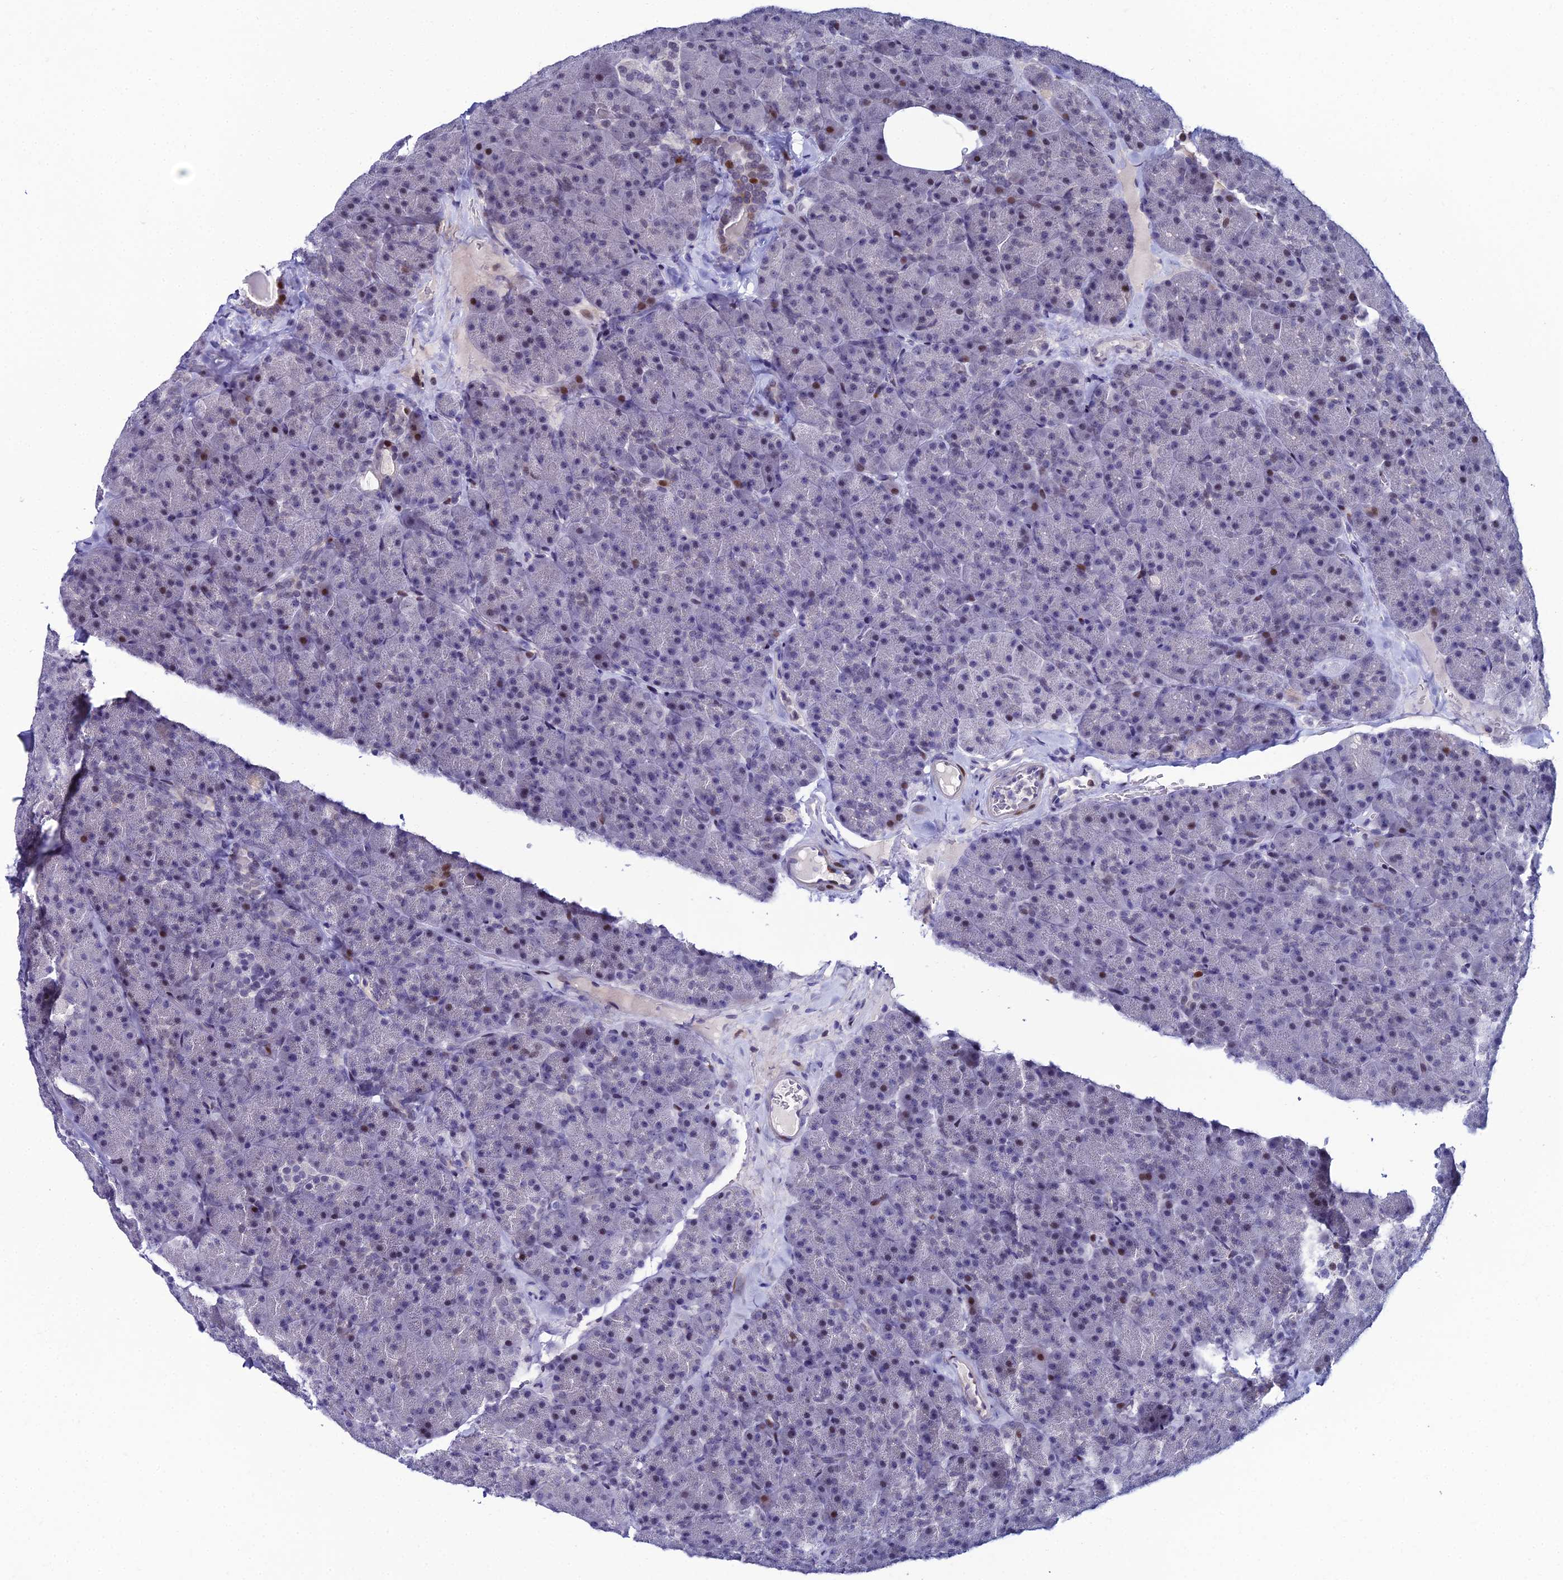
{"staining": {"intensity": "moderate", "quantity": "<25%", "location": "nuclear"}, "tissue": "pancreas", "cell_type": "Exocrine glandular cells", "image_type": "normal", "snomed": [{"axis": "morphology", "description": "Normal tissue, NOS"}, {"axis": "topography", "description": "Pancreas"}], "caption": "Immunohistochemistry photomicrograph of unremarkable pancreas stained for a protein (brown), which demonstrates low levels of moderate nuclear positivity in about <25% of exocrine glandular cells.", "gene": "TAF9B", "patient": {"sex": "male", "age": 36}}